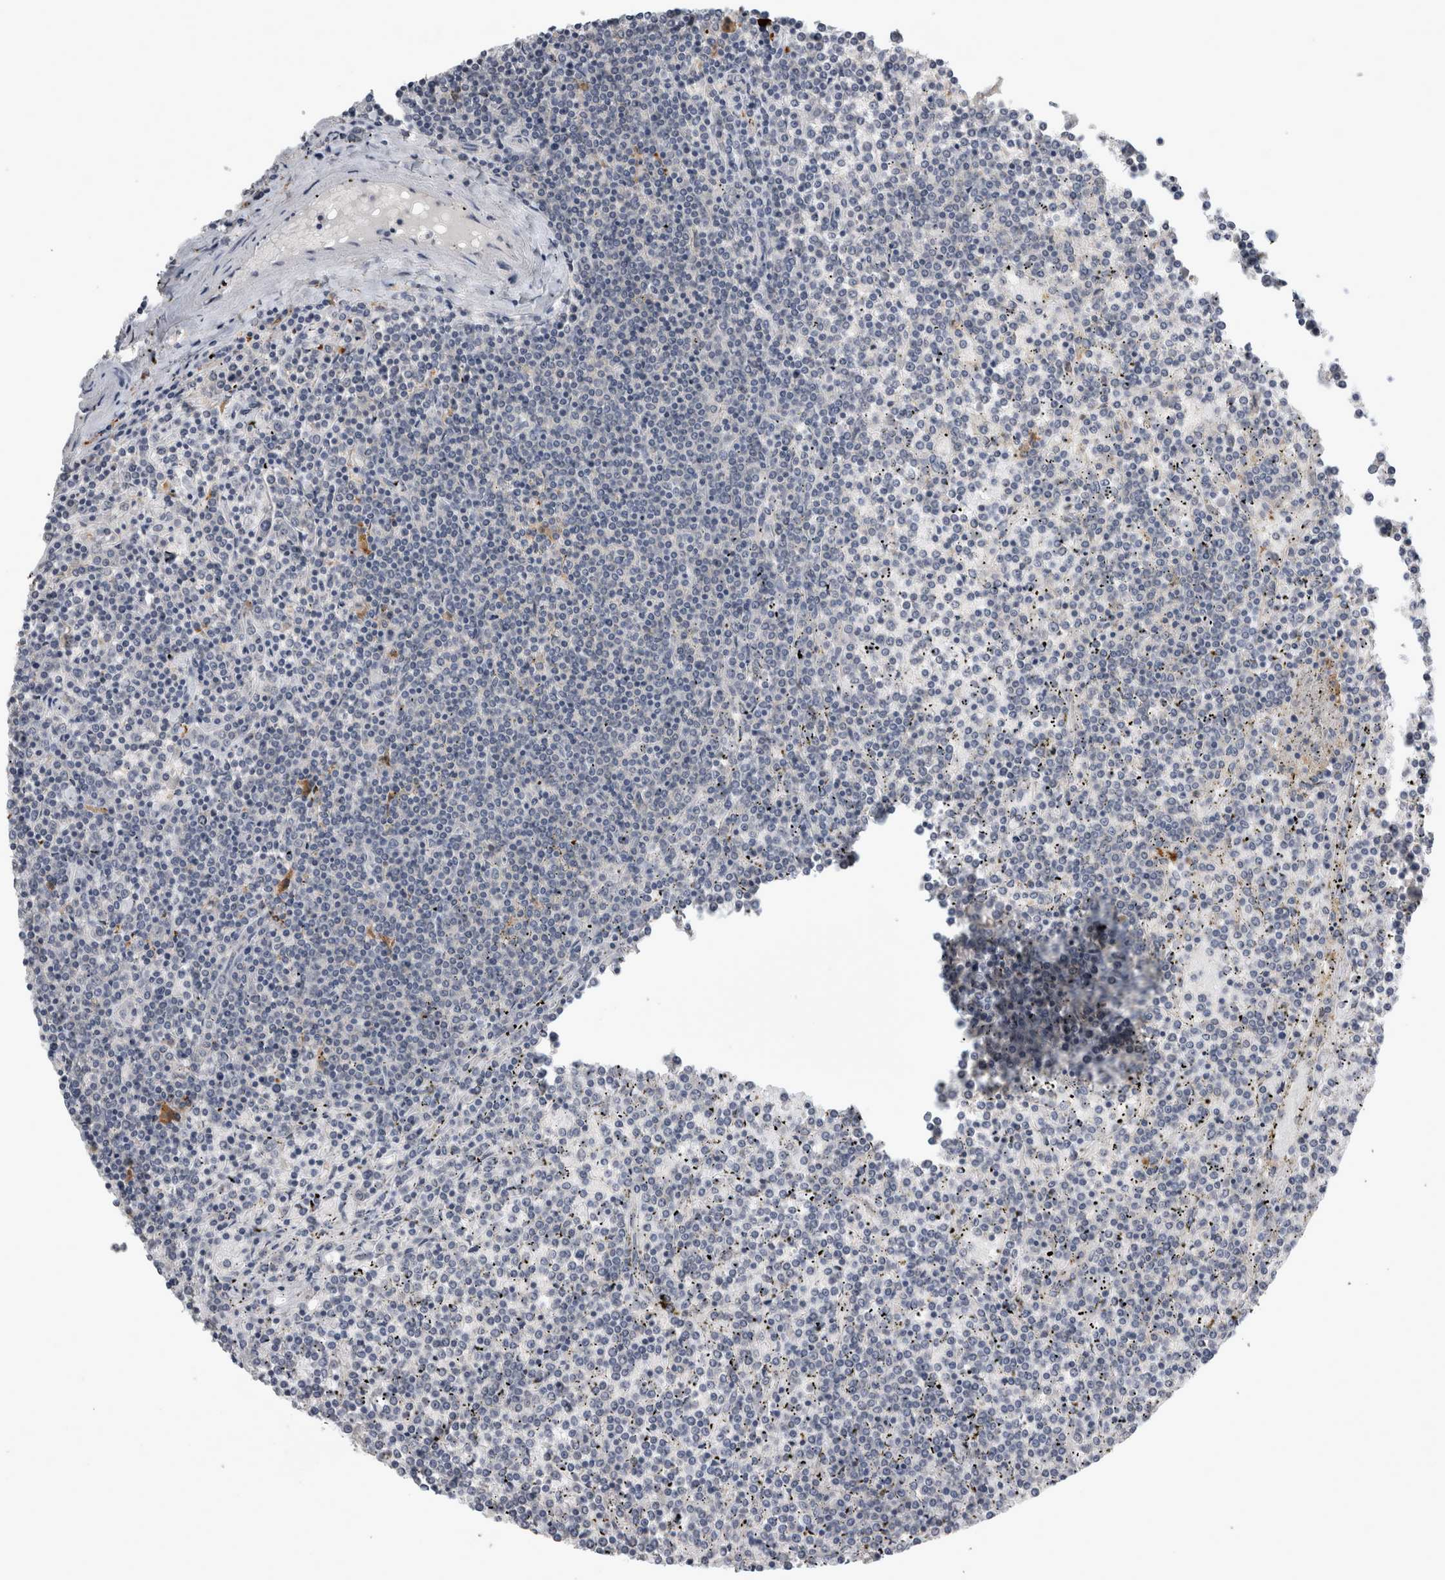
{"staining": {"intensity": "negative", "quantity": "none", "location": "none"}, "tissue": "lymphoma", "cell_type": "Tumor cells", "image_type": "cancer", "snomed": [{"axis": "morphology", "description": "Malignant lymphoma, non-Hodgkin's type, Low grade"}, {"axis": "topography", "description": "Spleen"}], "caption": "High power microscopy image of an immunohistochemistry (IHC) image of lymphoma, revealing no significant positivity in tumor cells. (DAB immunohistochemistry (IHC) visualized using brightfield microscopy, high magnification).", "gene": "SLC22A11", "patient": {"sex": "female", "age": 19}}